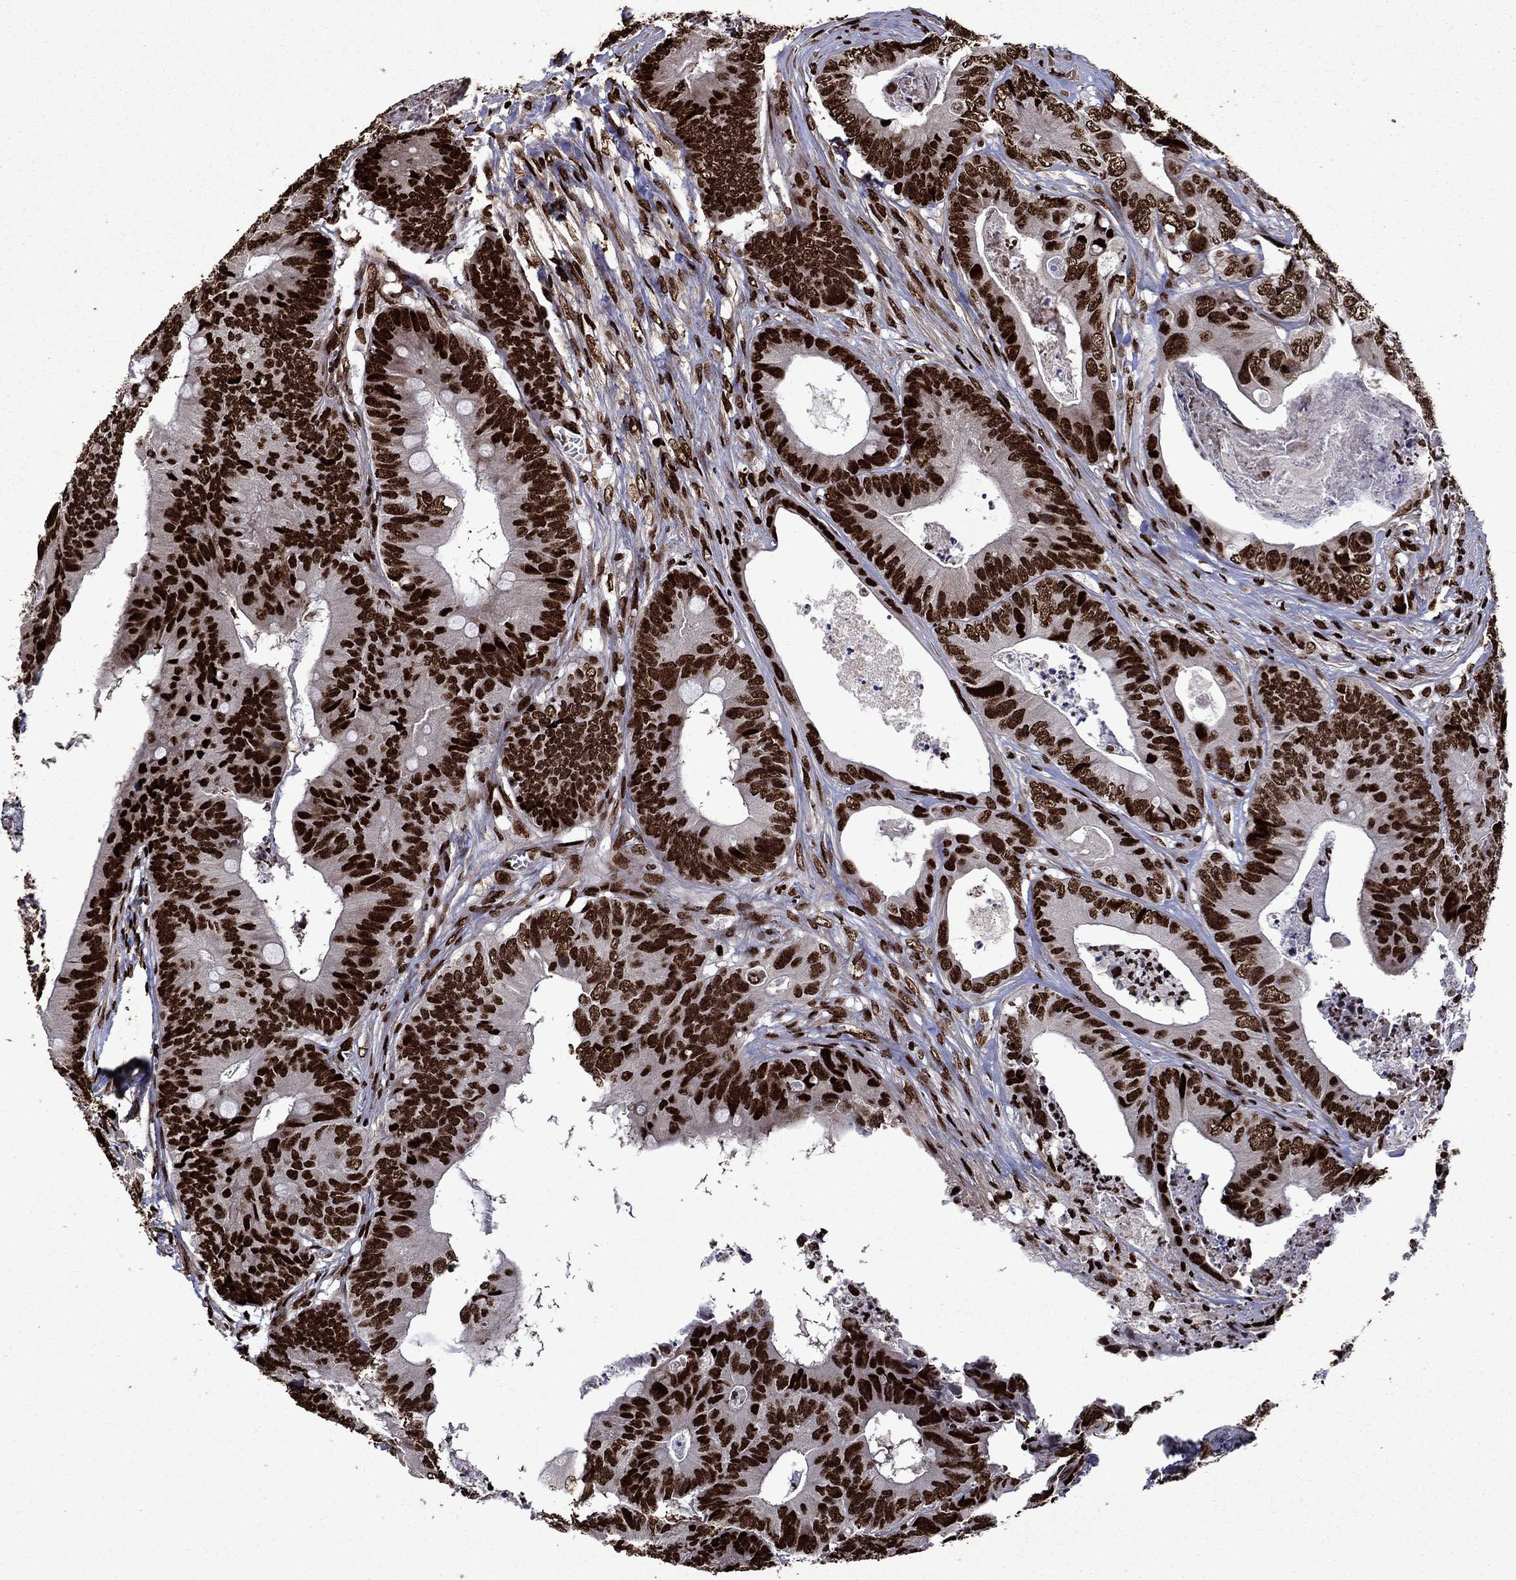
{"staining": {"intensity": "strong", "quantity": ">75%", "location": "nuclear"}, "tissue": "colorectal cancer", "cell_type": "Tumor cells", "image_type": "cancer", "snomed": [{"axis": "morphology", "description": "Adenocarcinoma, NOS"}, {"axis": "topography", "description": "Colon"}], "caption": "Strong nuclear expression is present in about >75% of tumor cells in adenocarcinoma (colorectal).", "gene": "LIMK1", "patient": {"sex": "male", "age": 84}}